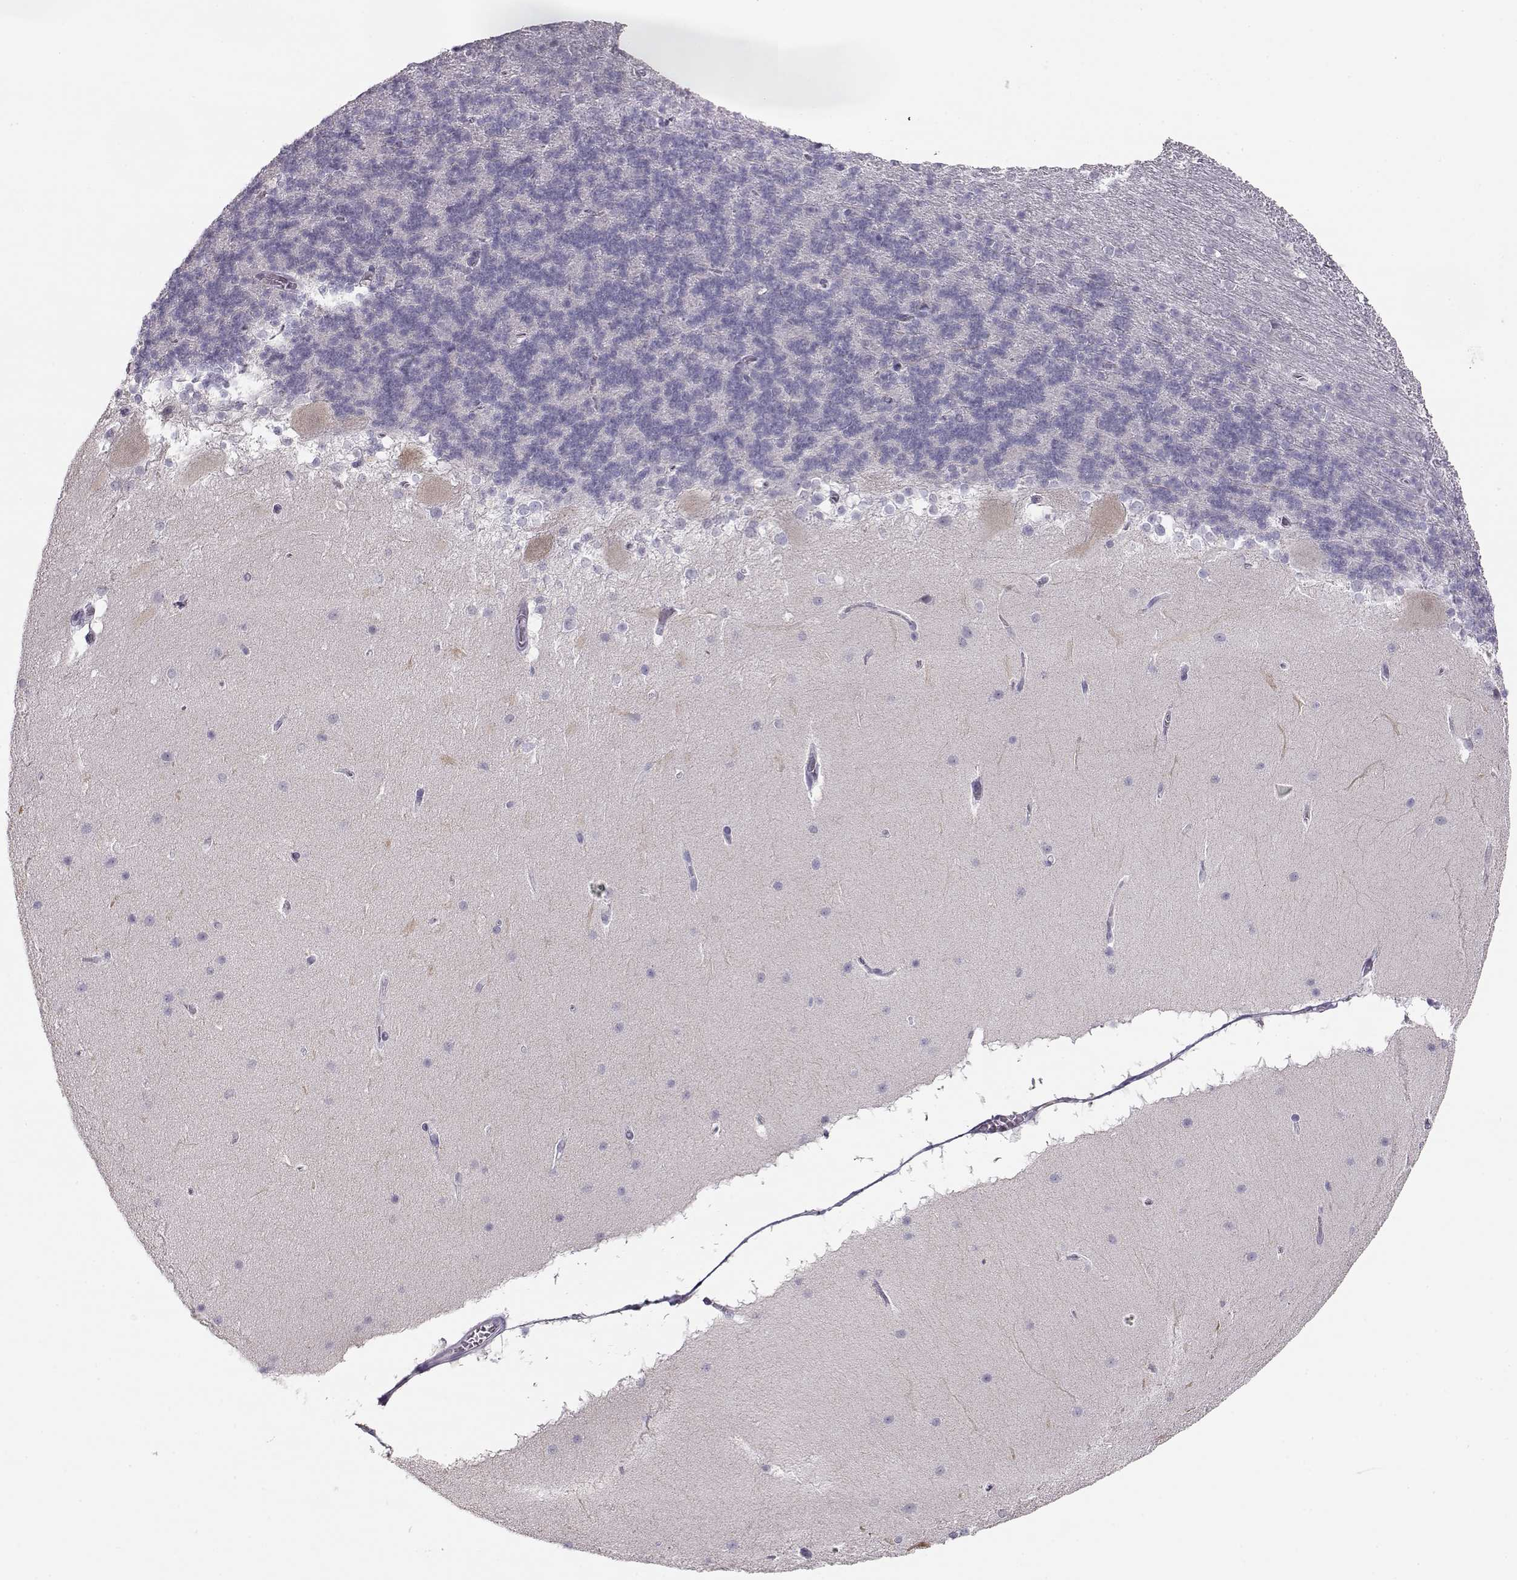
{"staining": {"intensity": "negative", "quantity": "none", "location": "none"}, "tissue": "cerebellum", "cell_type": "Cells in granular layer", "image_type": "normal", "snomed": [{"axis": "morphology", "description": "Normal tissue, NOS"}, {"axis": "topography", "description": "Cerebellum"}], "caption": "IHC of benign human cerebellum demonstrates no positivity in cells in granular layer.", "gene": "IMPG1", "patient": {"sex": "female", "age": 19}}